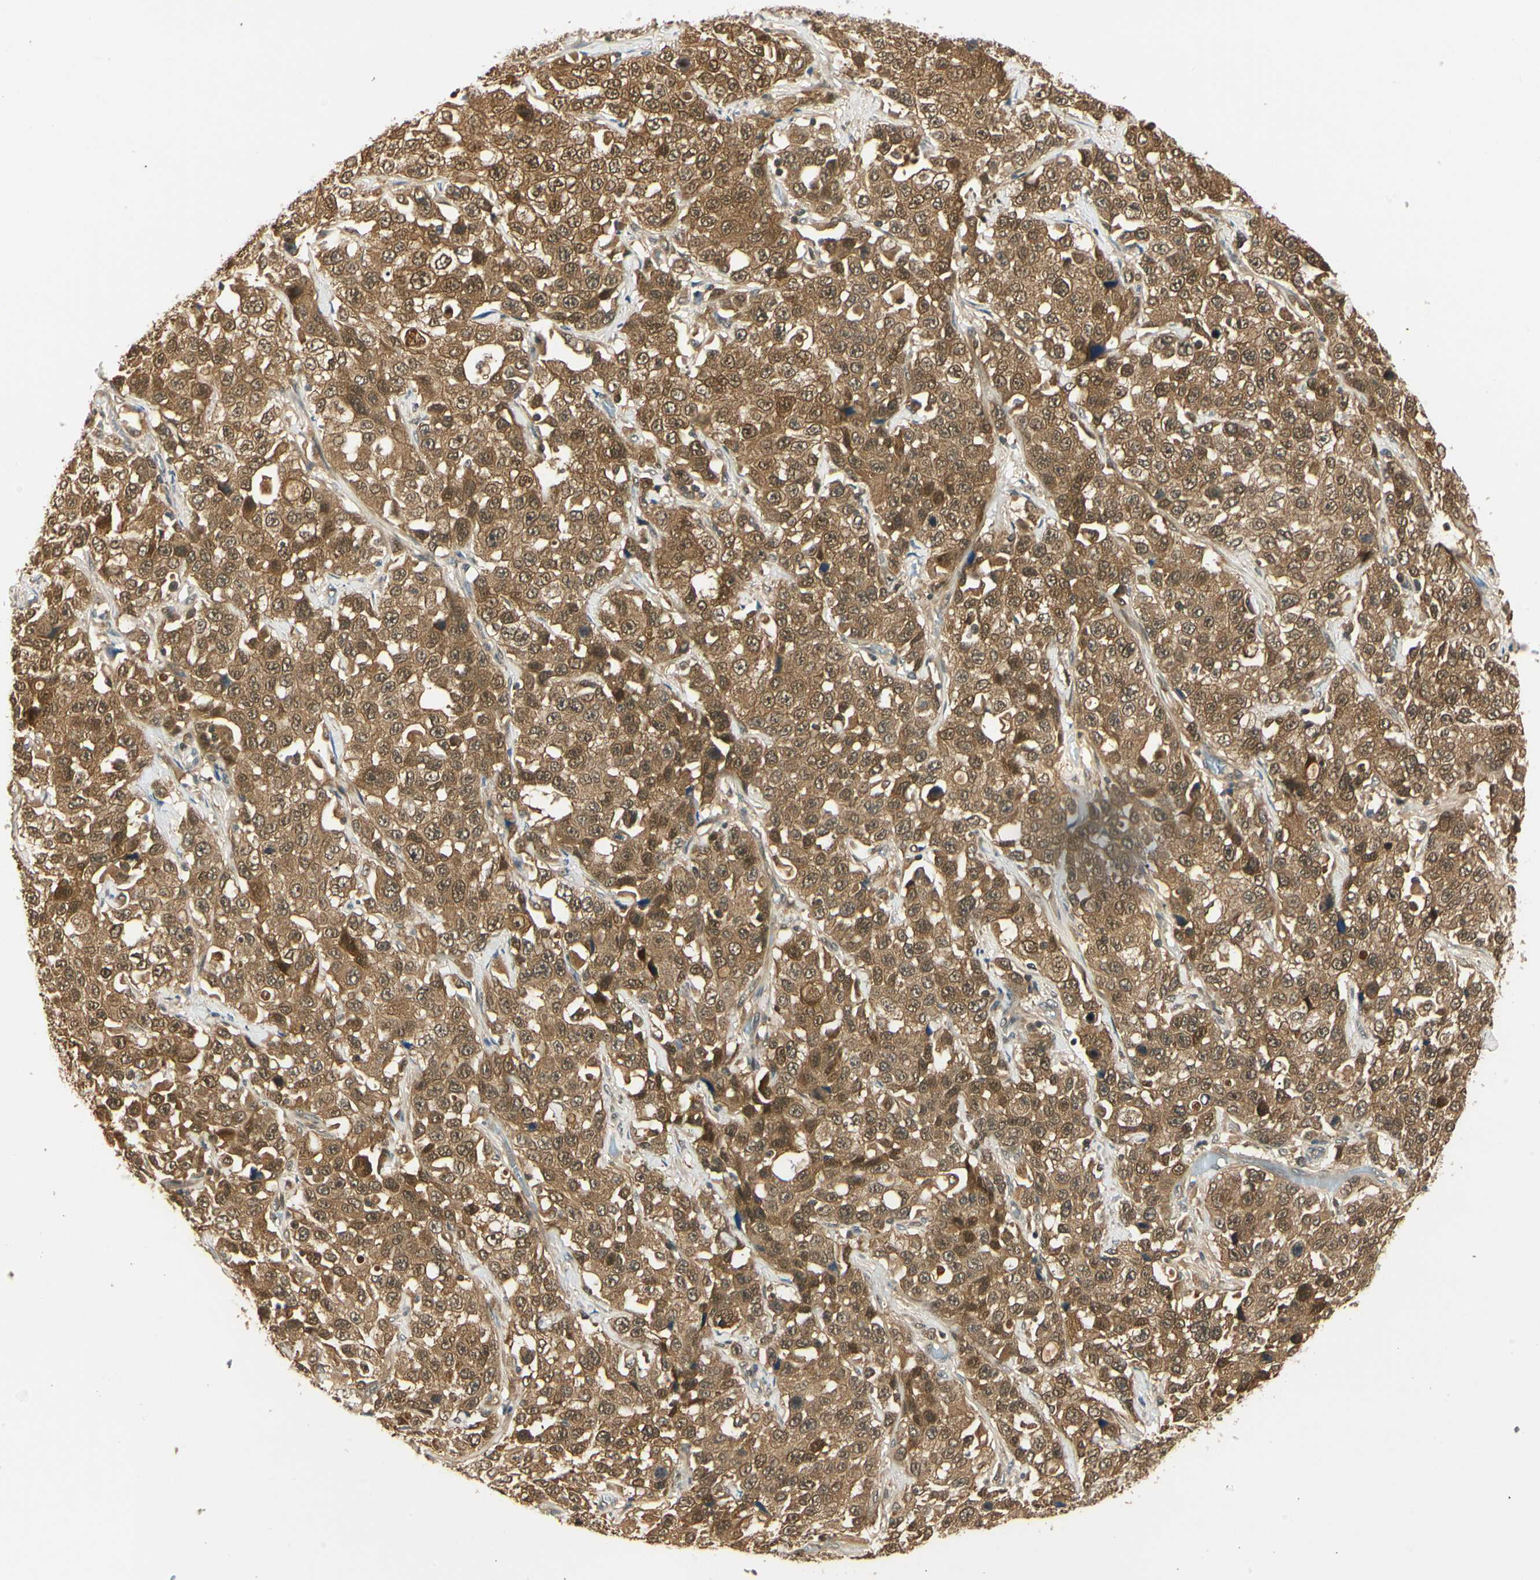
{"staining": {"intensity": "strong", "quantity": ">75%", "location": "cytoplasmic/membranous,nuclear"}, "tissue": "stomach cancer", "cell_type": "Tumor cells", "image_type": "cancer", "snomed": [{"axis": "morphology", "description": "Normal tissue, NOS"}, {"axis": "morphology", "description": "Adenocarcinoma, NOS"}, {"axis": "topography", "description": "Stomach"}], "caption": "Brown immunohistochemical staining in stomach cancer (adenocarcinoma) reveals strong cytoplasmic/membranous and nuclear expression in approximately >75% of tumor cells.", "gene": "UBE2Z", "patient": {"sex": "male", "age": 48}}